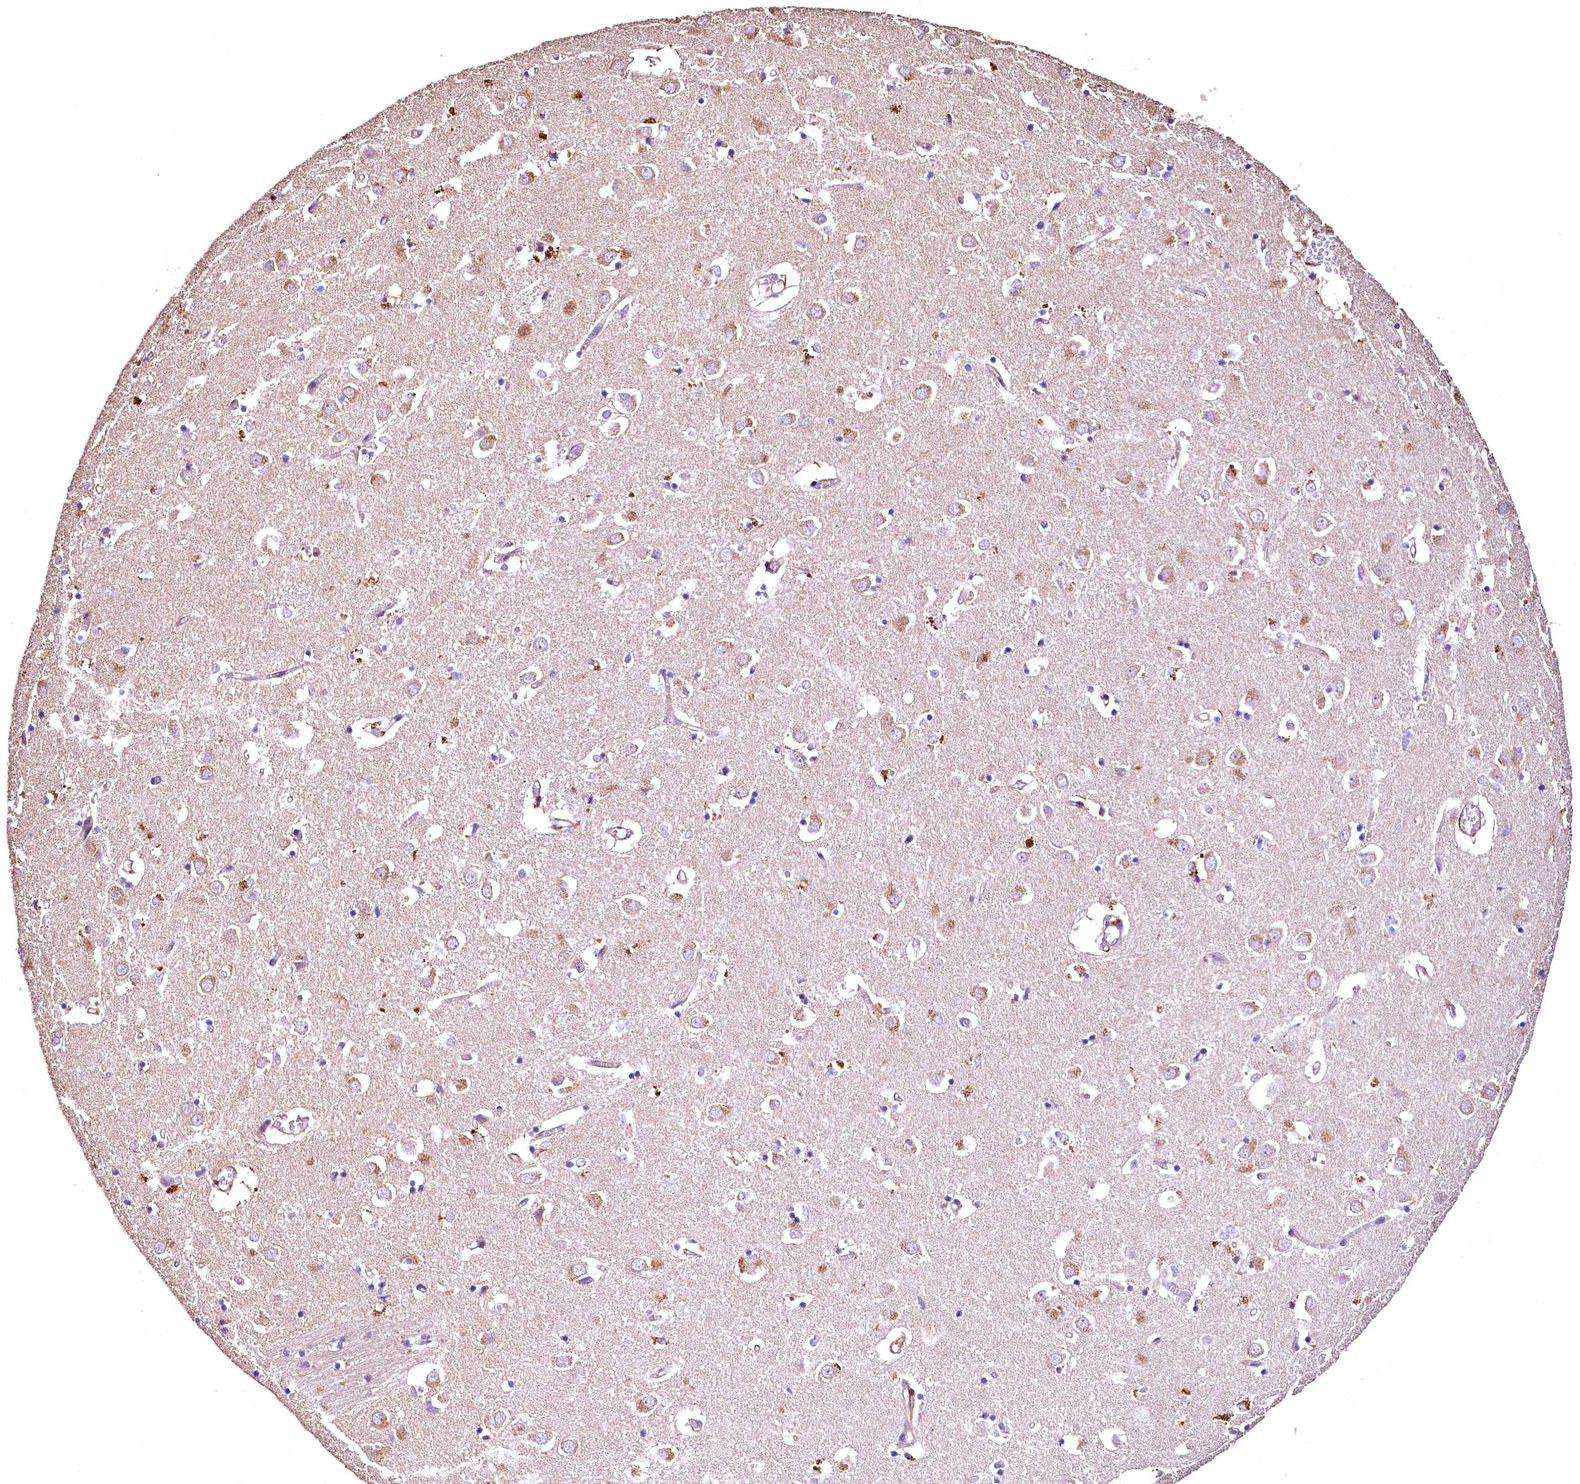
{"staining": {"intensity": "moderate", "quantity": "<25%", "location": "cytoplasmic/membranous"}, "tissue": "caudate", "cell_type": "Glial cells", "image_type": "normal", "snomed": [{"axis": "morphology", "description": "Normal tissue, NOS"}, {"axis": "topography", "description": "Lateral ventricle wall"}], "caption": "This image exhibits unremarkable caudate stained with immunohistochemistry (IHC) to label a protein in brown. The cytoplasmic/membranous of glial cells show moderate positivity for the protein. Nuclei are counter-stained blue.", "gene": "RASSF1", "patient": {"sex": "male", "age": 70}}